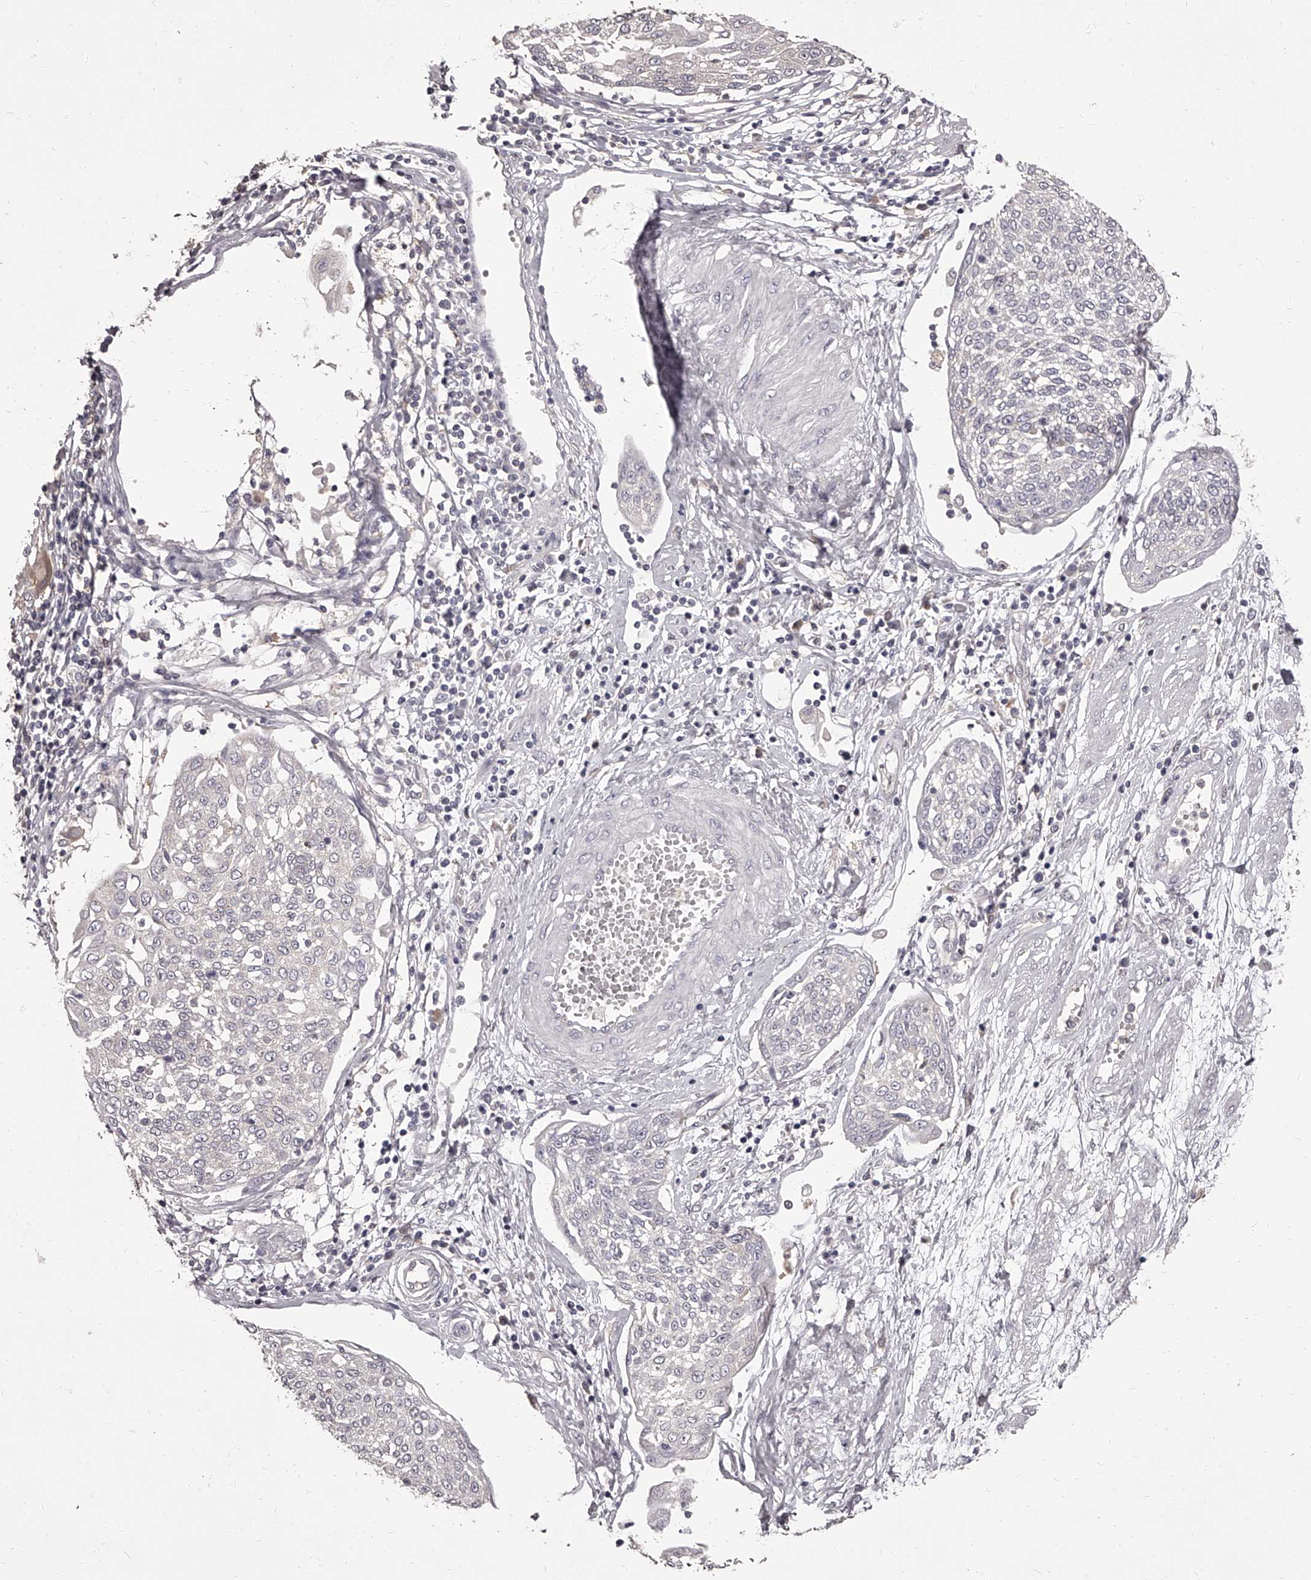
{"staining": {"intensity": "negative", "quantity": "none", "location": "none"}, "tissue": "cervical cancer", "cell_type": "Tumor cells", "image_type": "cancer", "snomed": [{"axis": "morphology", "description": "Squamous cell carcinoma, NOS"}, {"axis": "topography", "description": "Cervix"}], "caption": "This is a micrograph of IHC staining of cervical cancer, which shows no positivity in tumor cells. The staining is performed using DAB (3,3'-diaminobenzidine) brown chromogen with nuclei counter-stained in using hematoxylin.", "gene": "APEH", "patient": {"sex": "female", "age": 34}}